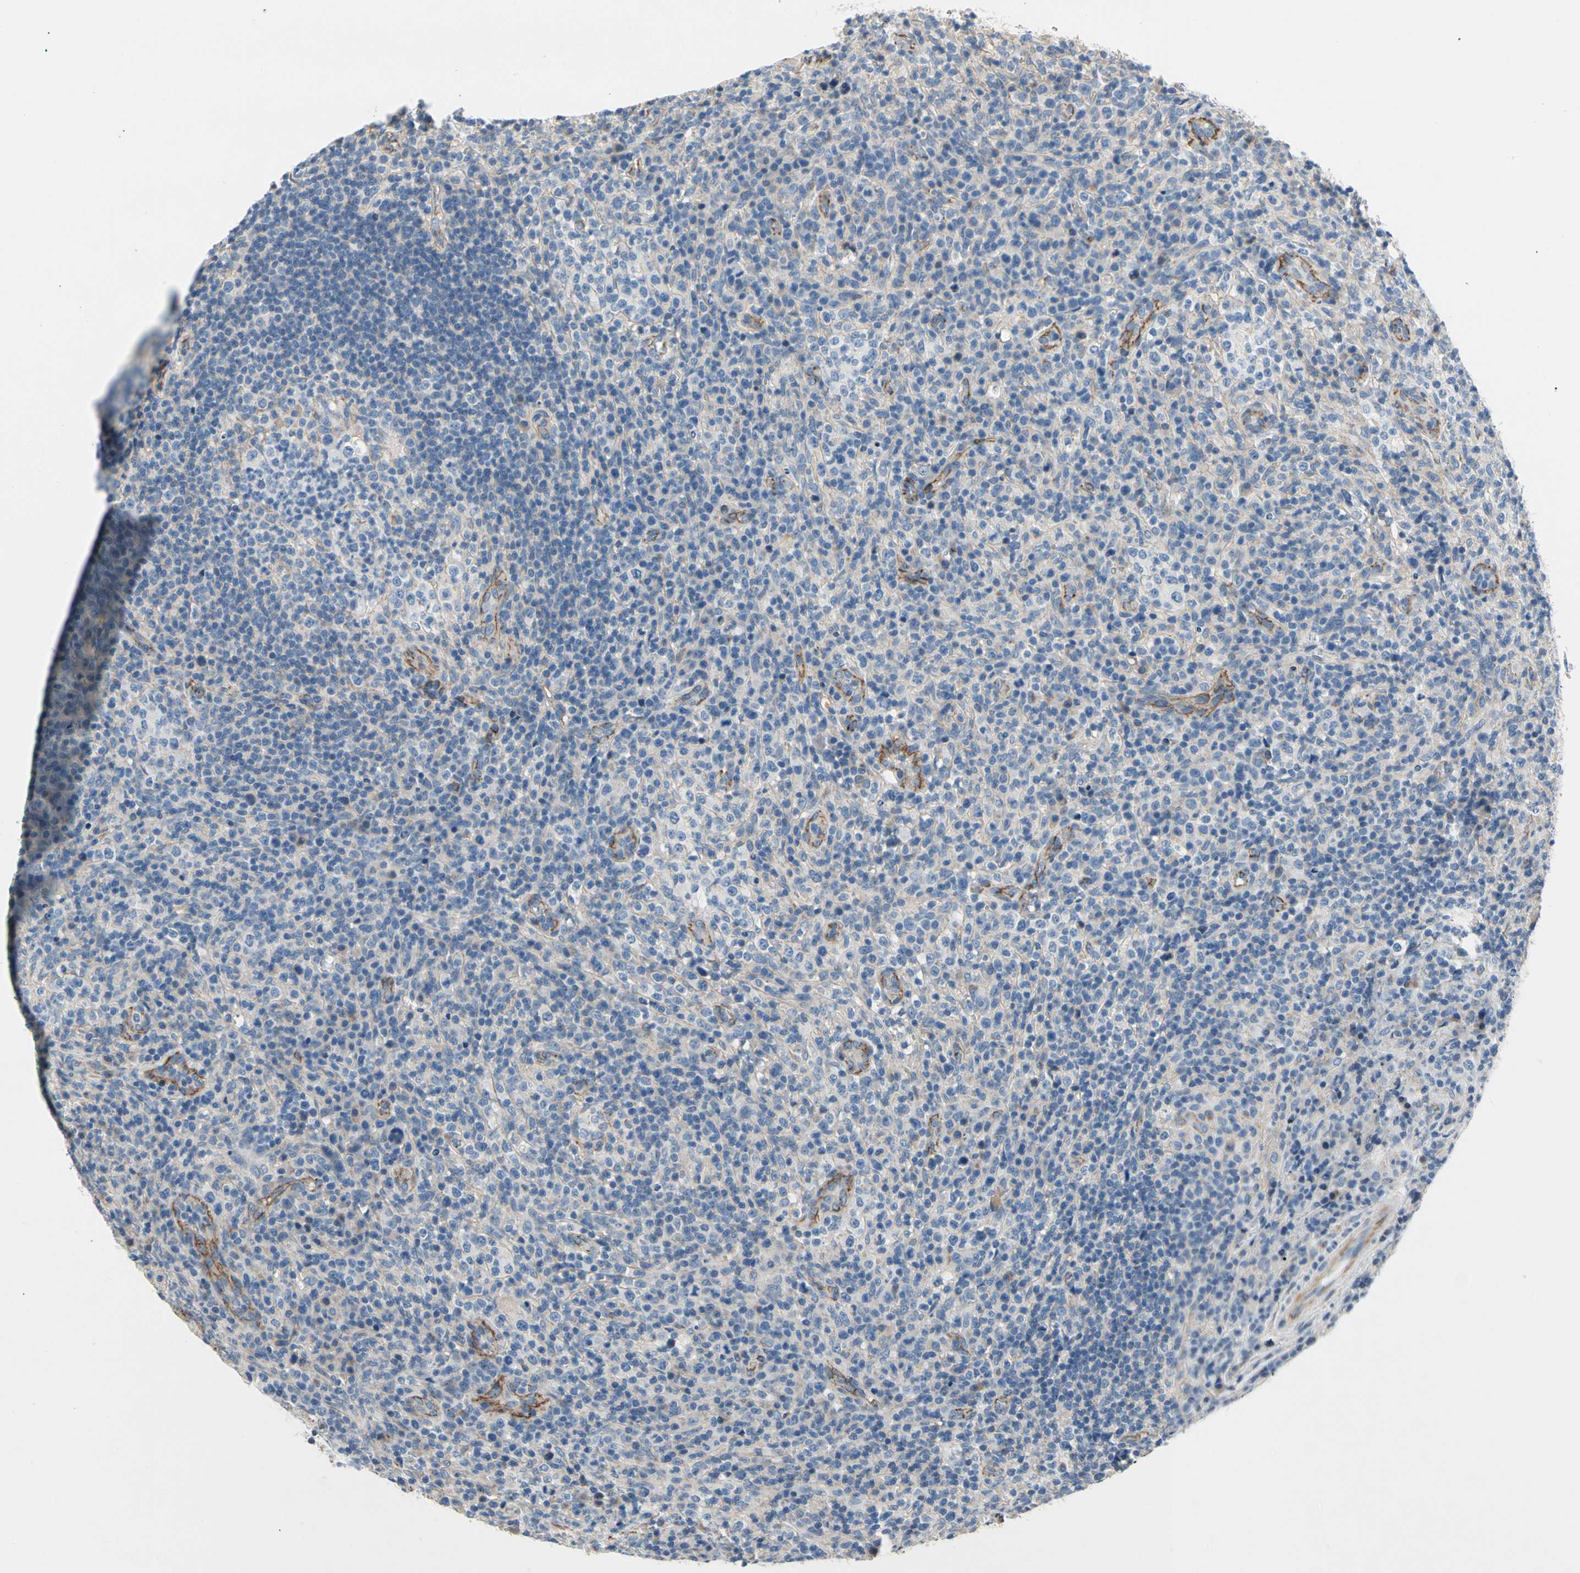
{"staining": {"intensity": "negative", "quantity": "none", "location": "none"}, "tissue": "lymphoma", "cell_type": "Tumor cells", "image_type": "cancer", "snomed": [{"axis": "morphology", "description": "Malignant lymphoma, non-Hodgkin's type, High grade"}, {"axis": "topography", "description": "Lymph node"}], "caption": "The immunohistochemistry (IHC) micrograph has no significant staining in tumor cells of high-grade malignant lymphoma, non-Hodgkin's type tissue. (Brightfield microscopy of DAB IHC at high magnification).", "gene": "LGR6", "patient": {"sex": "female", "age": 76}}